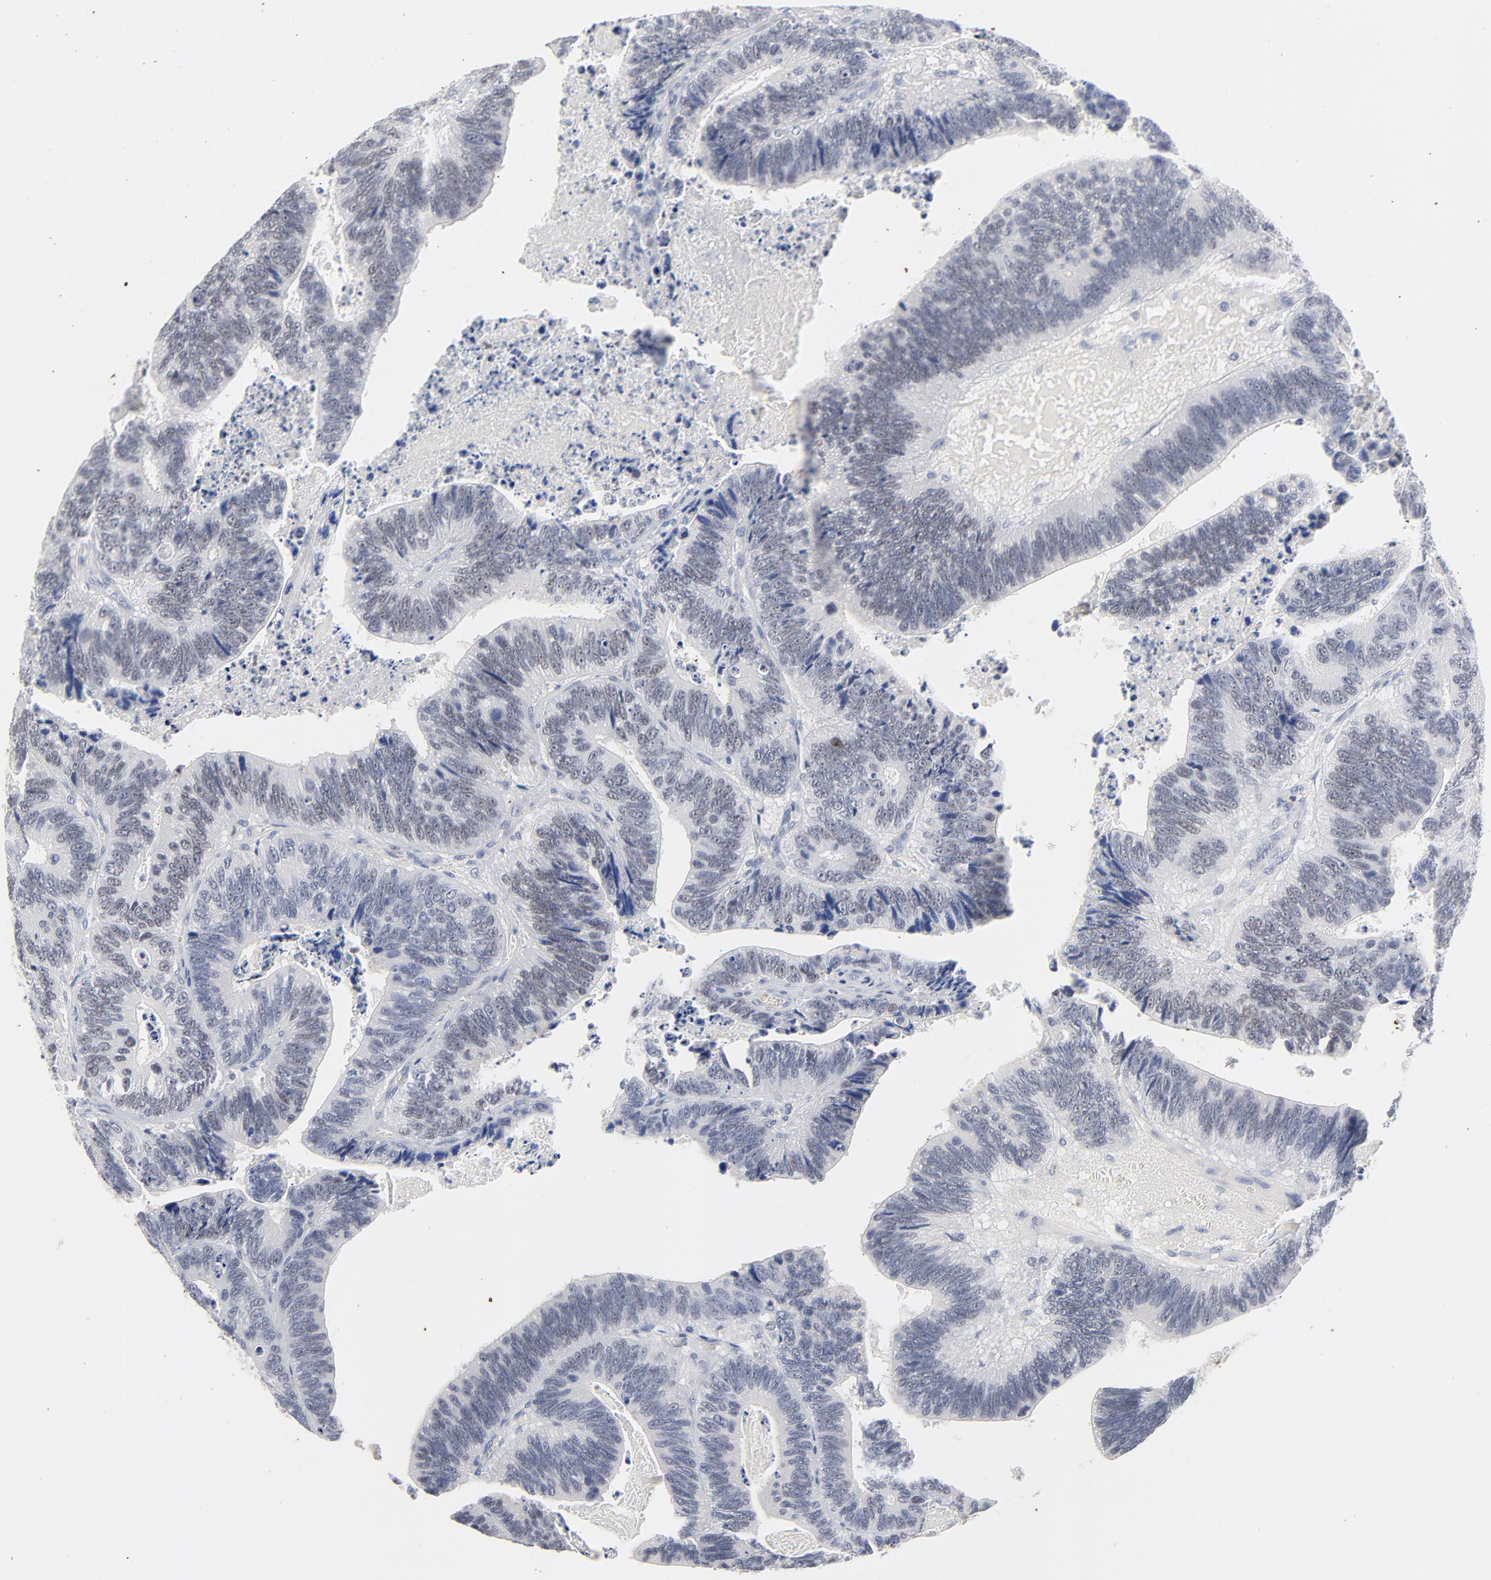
{"staining": {"intensity": "negative", "quantity": "none", "location": "none"}, "tissue": "colorectal cancer", "cell_type": "Tumor cells", "image_type": "cancer", "snomed": [{"axis": "morphology", "description": "Adenocarcinoma, NOS"}, {"axis": "topography", "description": "Colon"}], "caption": "The micrograph exhibits no significant positivity in tumor cells of adenocarcinoma (colorectal).", "gene": "AADAC", "patient": {"sex": "male", "age": 72}}